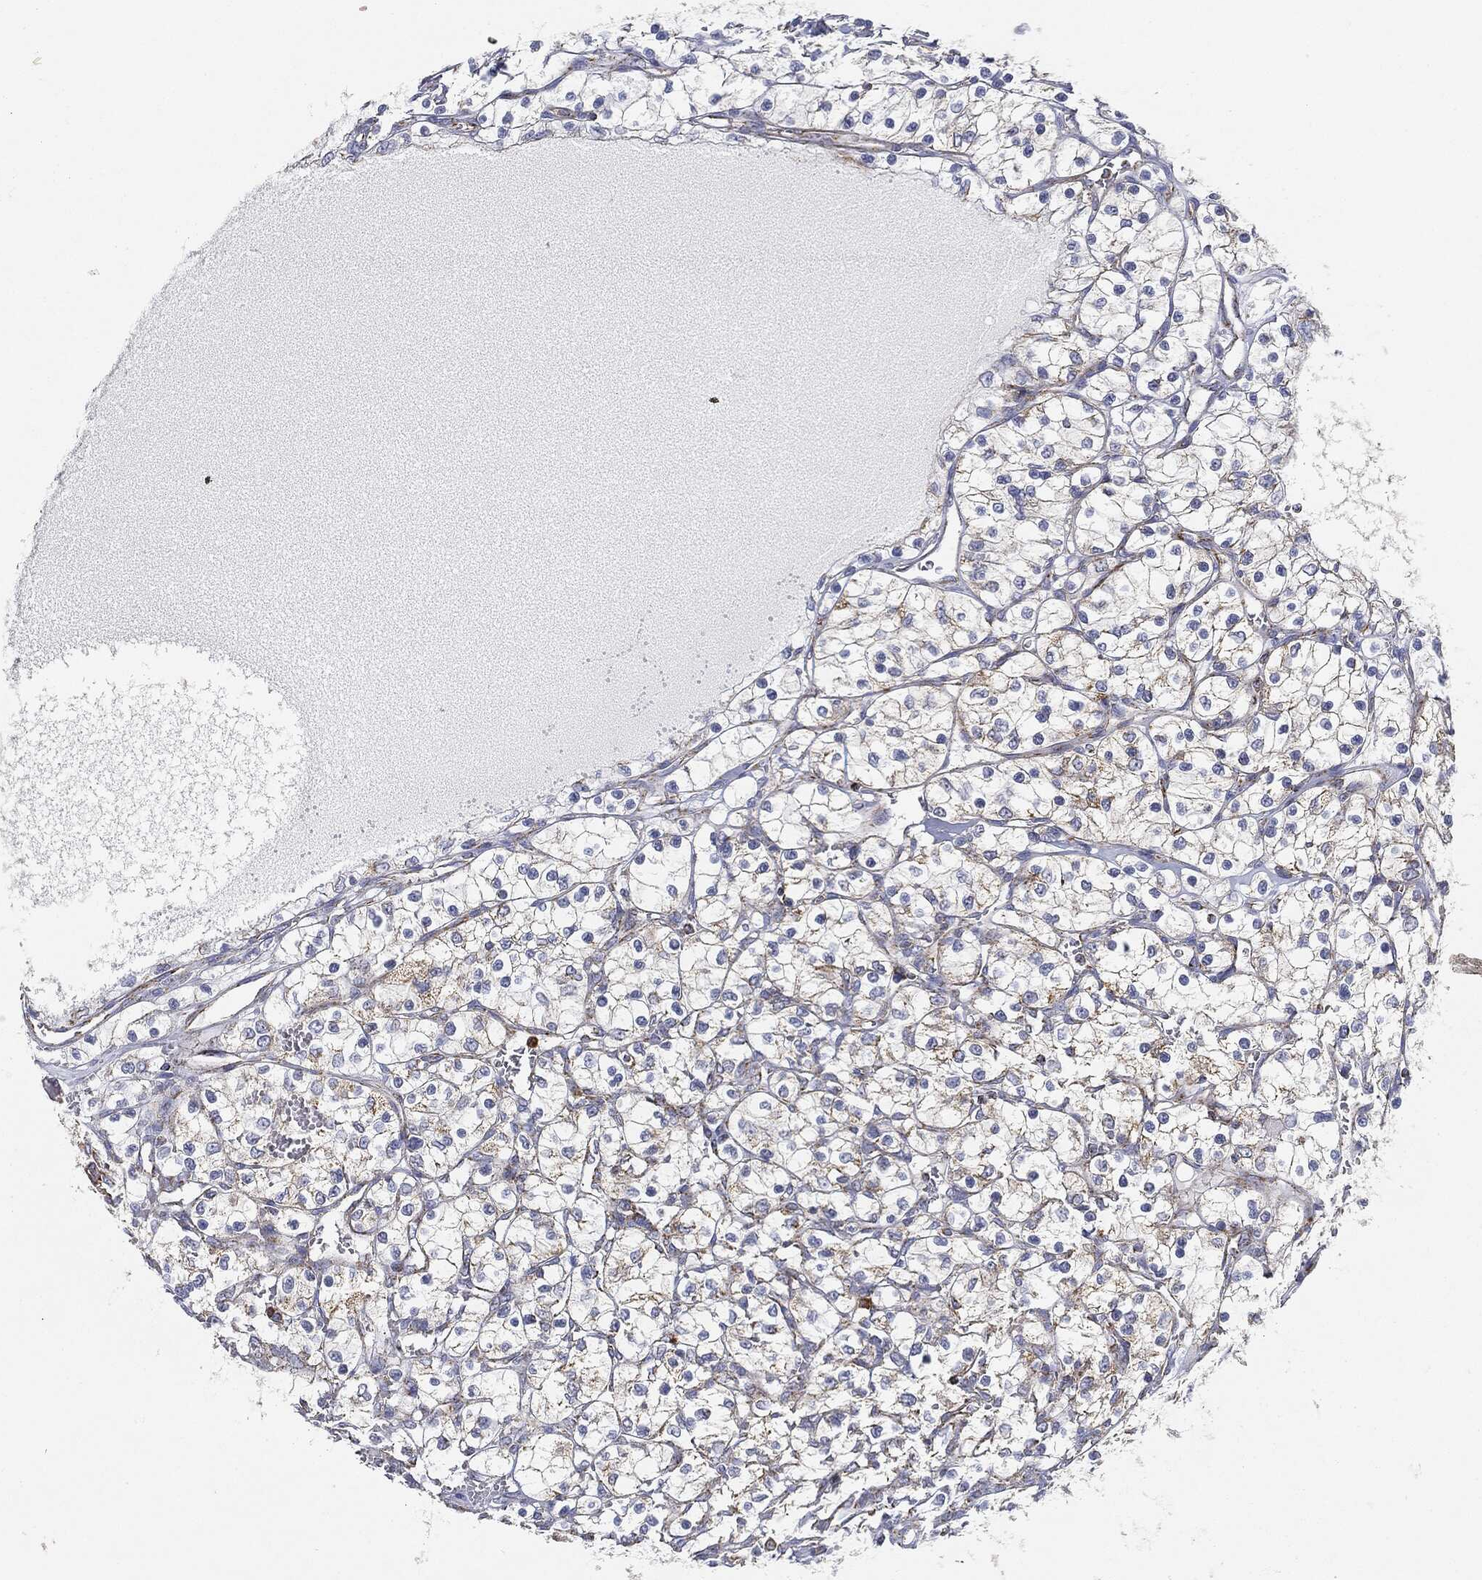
{"staining": {"intensity": "moderate", "quantity": "25%-75%", "location": "cytoplasmic/membranous"}, "tissue": "renal cancer", "cell_type": "Tumor cells", "image_type": "cancer", "snomed": [{"axis": "morphology", "description": "Adenocarcinoma, NOS"}, {"axis": "topography", "description": "Kidney"}], "caption": "Moderate cytoplasmic/membranous protein positivity is present in about 25%-75% of tumor cells in renal cancer (adenocarcinoma).", "gene": "CAPN15", "patient": {"sex": "female", "age": 69}}